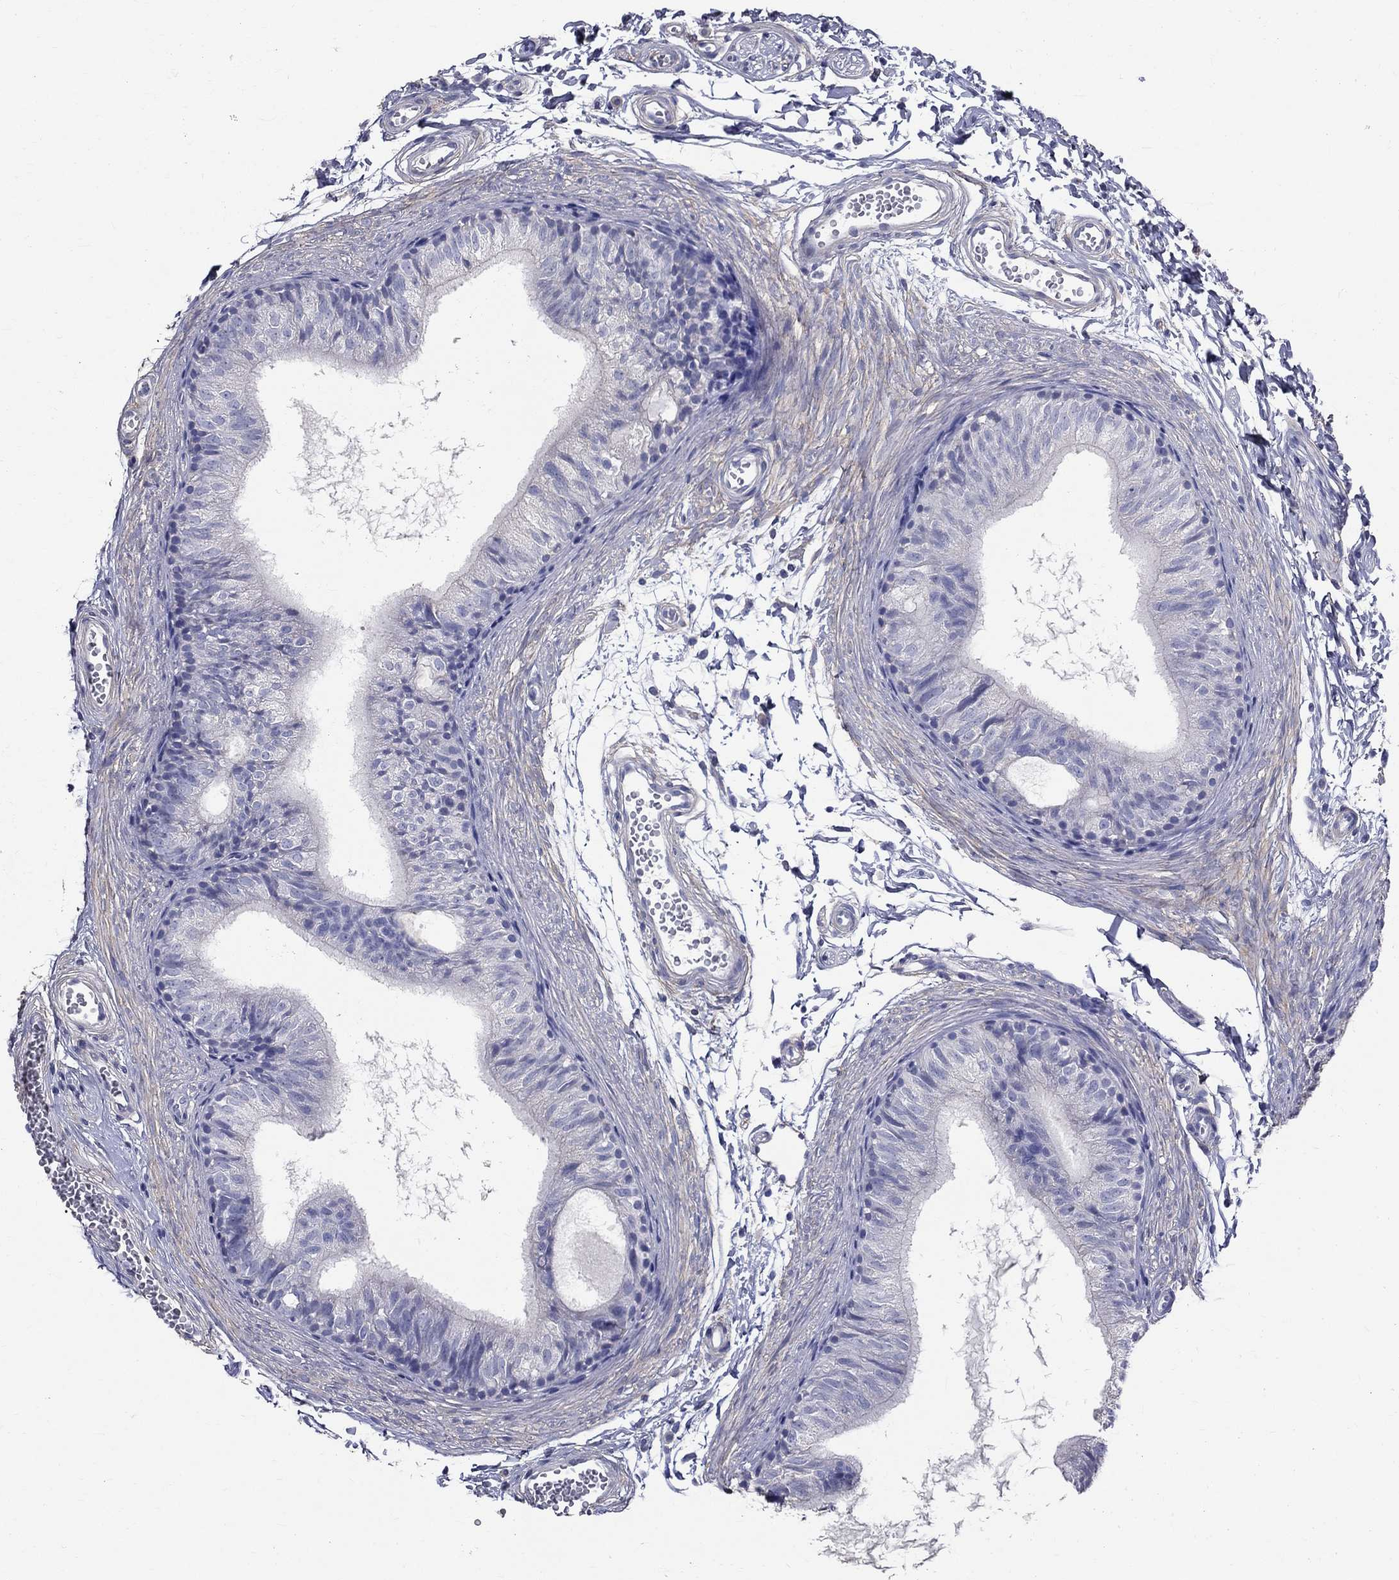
{"staining": {"intensity": "negative", "quantity": "none", "location": "none"}, "tissue": "epididymis", "cell_type": "Glandular cells", "image_type": "normal", "snomed": [{"axis": "morphology", "description": "Normal tissue, NOS"}, {"axis": "topography", "description": "Epididymis"}], "caption": "An immunohistochemistry (IHC) histopathology image of normal epididymis is shown. There is no staining in glandular cells of epididymis.", "gene": "ANXA10", "patient": {"sex": "male", "age": 22}}